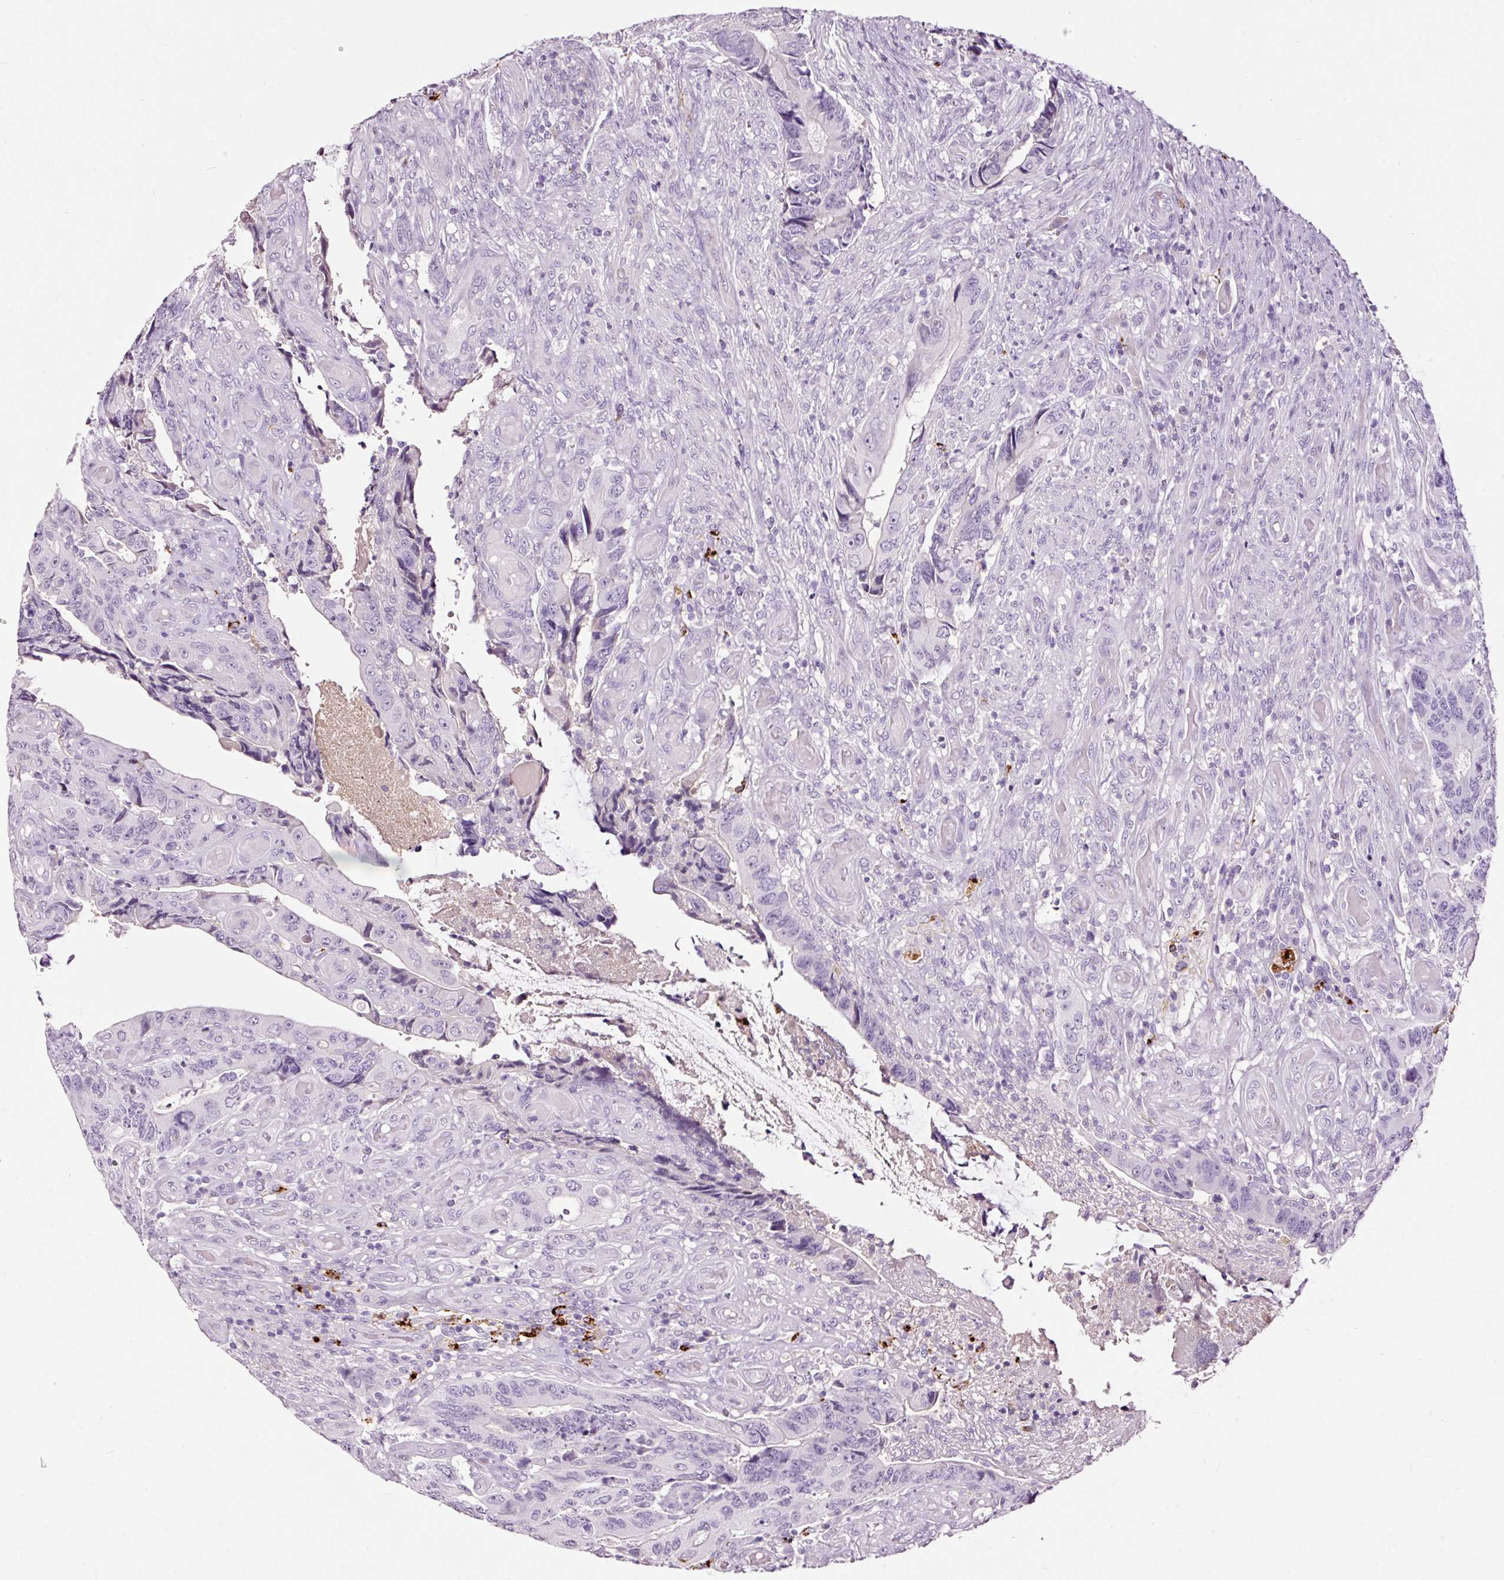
{"staining": {"intensity": "negative", "quantity": "none", "location": "none"}, "tissue": "colorectal cancer", "cell_type": "Tumor cells", "image_type": "cancer", "snomed": [{"axis": "morphology", "description": "Adenocarcinoma, NOS"}, {"axis": "topography", "description": "Colon"}], "caption": "This is an immunohistochemistry (IHC) photomicrograph of colorectal cancer (adenocarcinoma). There is no expression in tumor cells.", "gene": "LAMP3", "patient": {"sex": "male", "age": 87}}